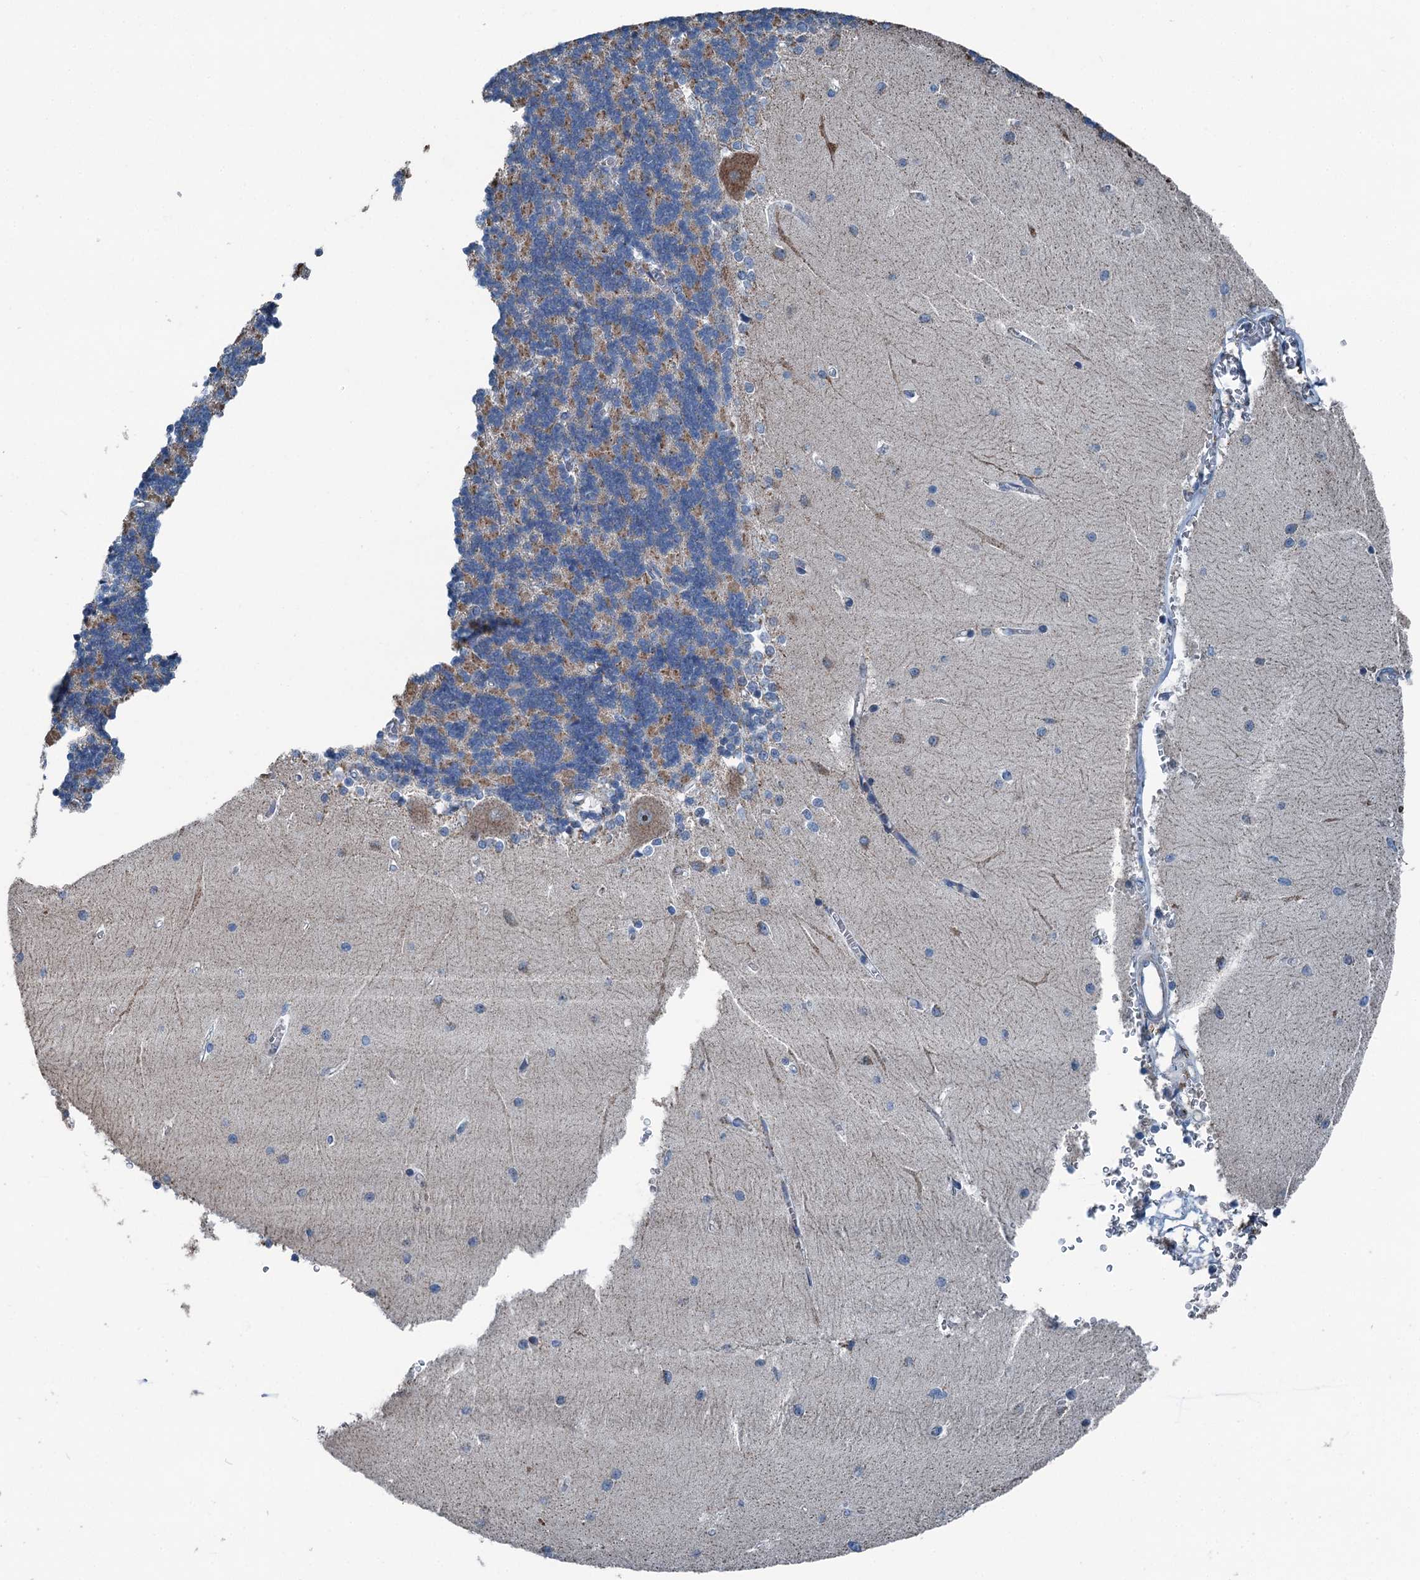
{"staining": {"intensity": "moderate", "quantity": "25%-75%", "location": "cytoplasmic/membranous"}, "tissue": "cerebellum", "cell_type": "Cells in granular layer", "image_type": "normal", "snomed": [{"axis": "morphology", "description": "Normal tissue, NOS"}, {"axis": "topography", "description": "Cerebellum"}], "caption": "A micrograph of human cerebellum stained for a protein shows moderate cytoplasmic/membranous brown staining in cells in granular layer.", "gene": "TRPT1", "patient": {"sex": "male", "age": 37}}